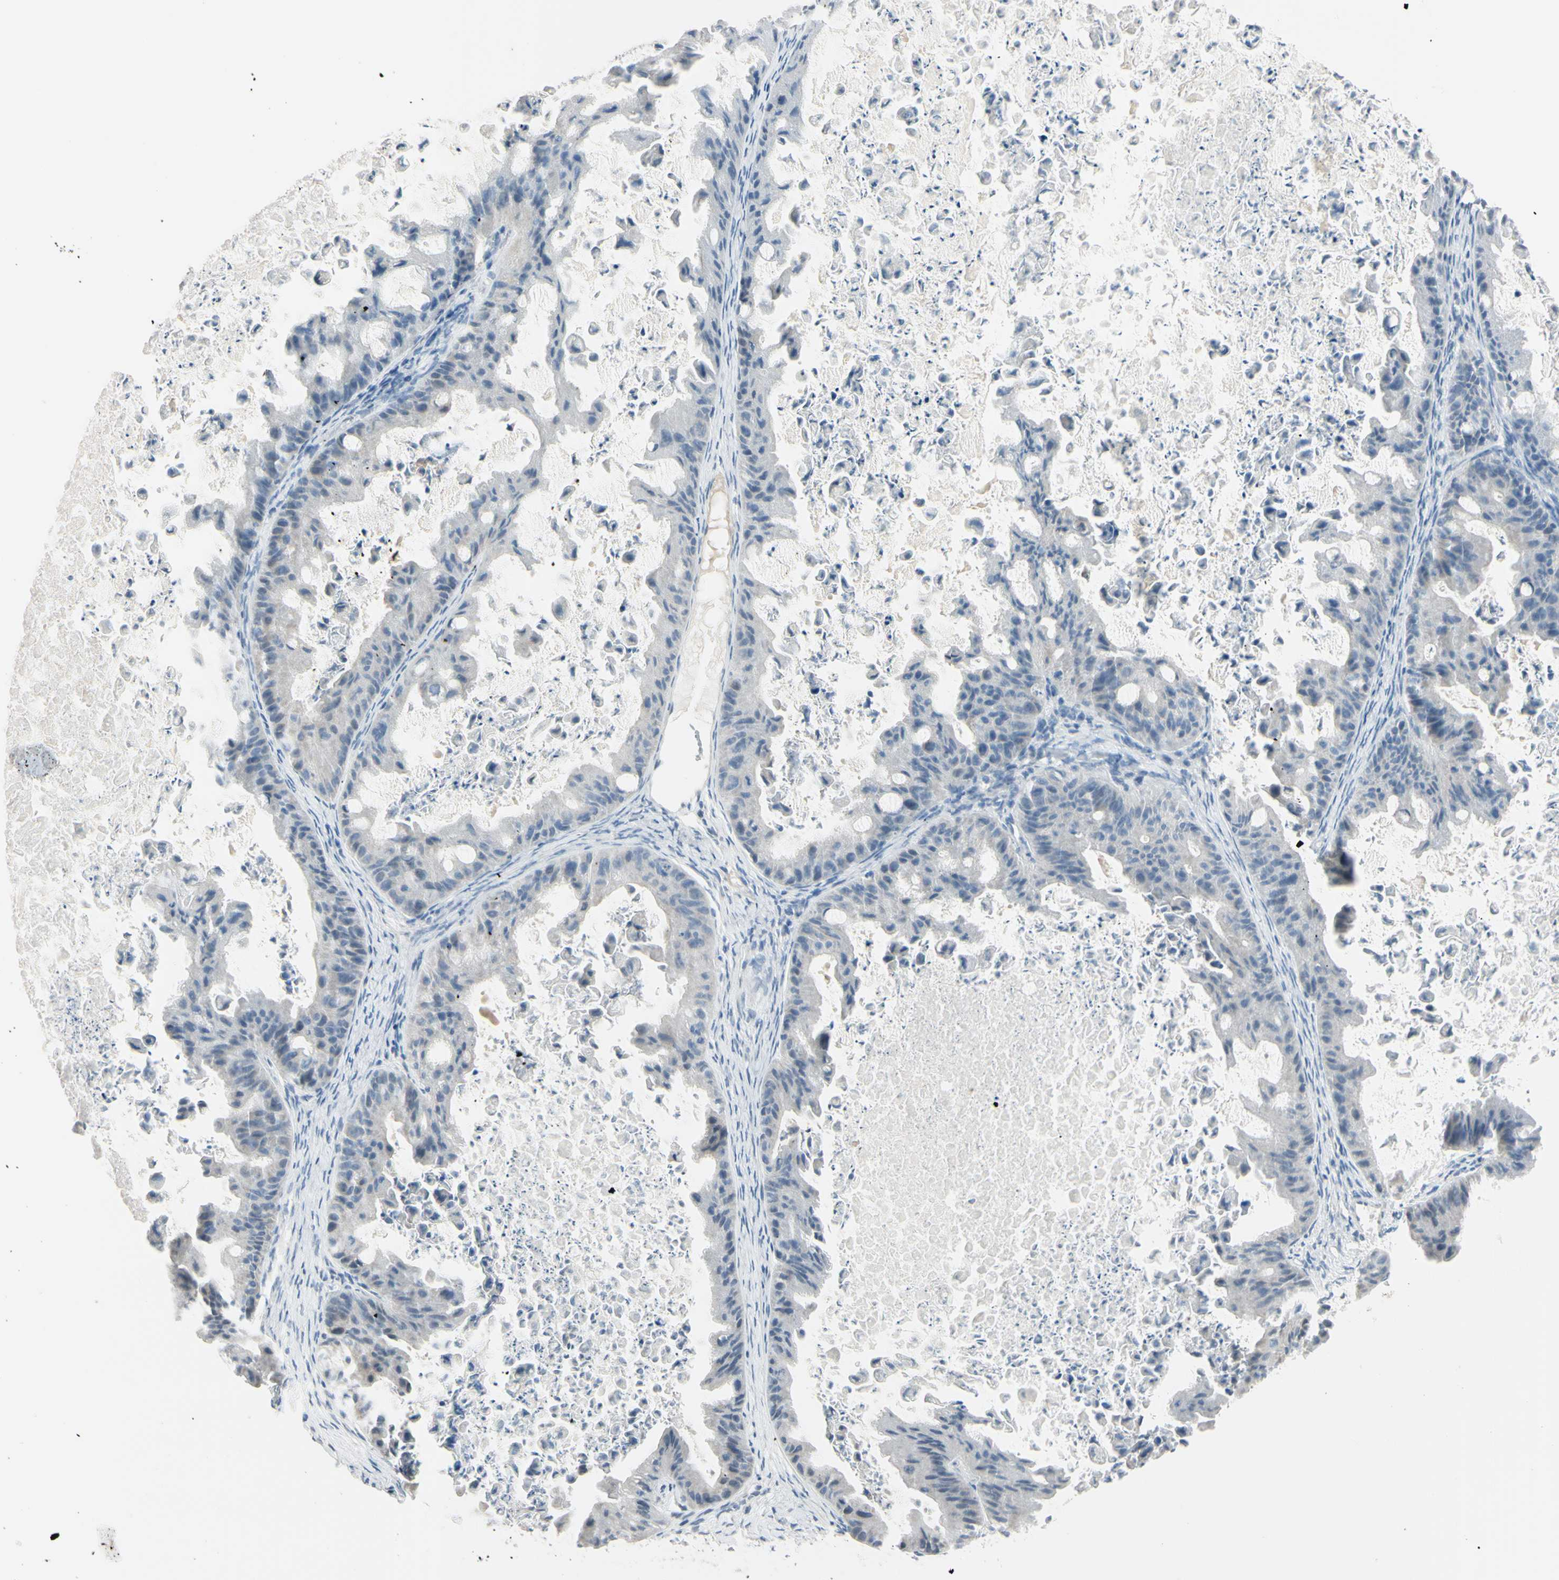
{"staining": {"intensity": "negative", "quantity": "none", "location": "none"}, "tissue": "ovarian cancer", "cell_type": "Tumor cells", "image_type": "cancer", "snomed": [{"axis": "morphology", "description": "Cystadenocarcinoma, mucinous, NOS"}, {"axis": "topography", "description": "Ovary"}], "caption": "A high-resolution image shows IHC staining of ovarian cancer, which exhibits no significant positivity in tumor cells.", "gene": "ASB9", "patient": {"sex": "female", "age": 37}}